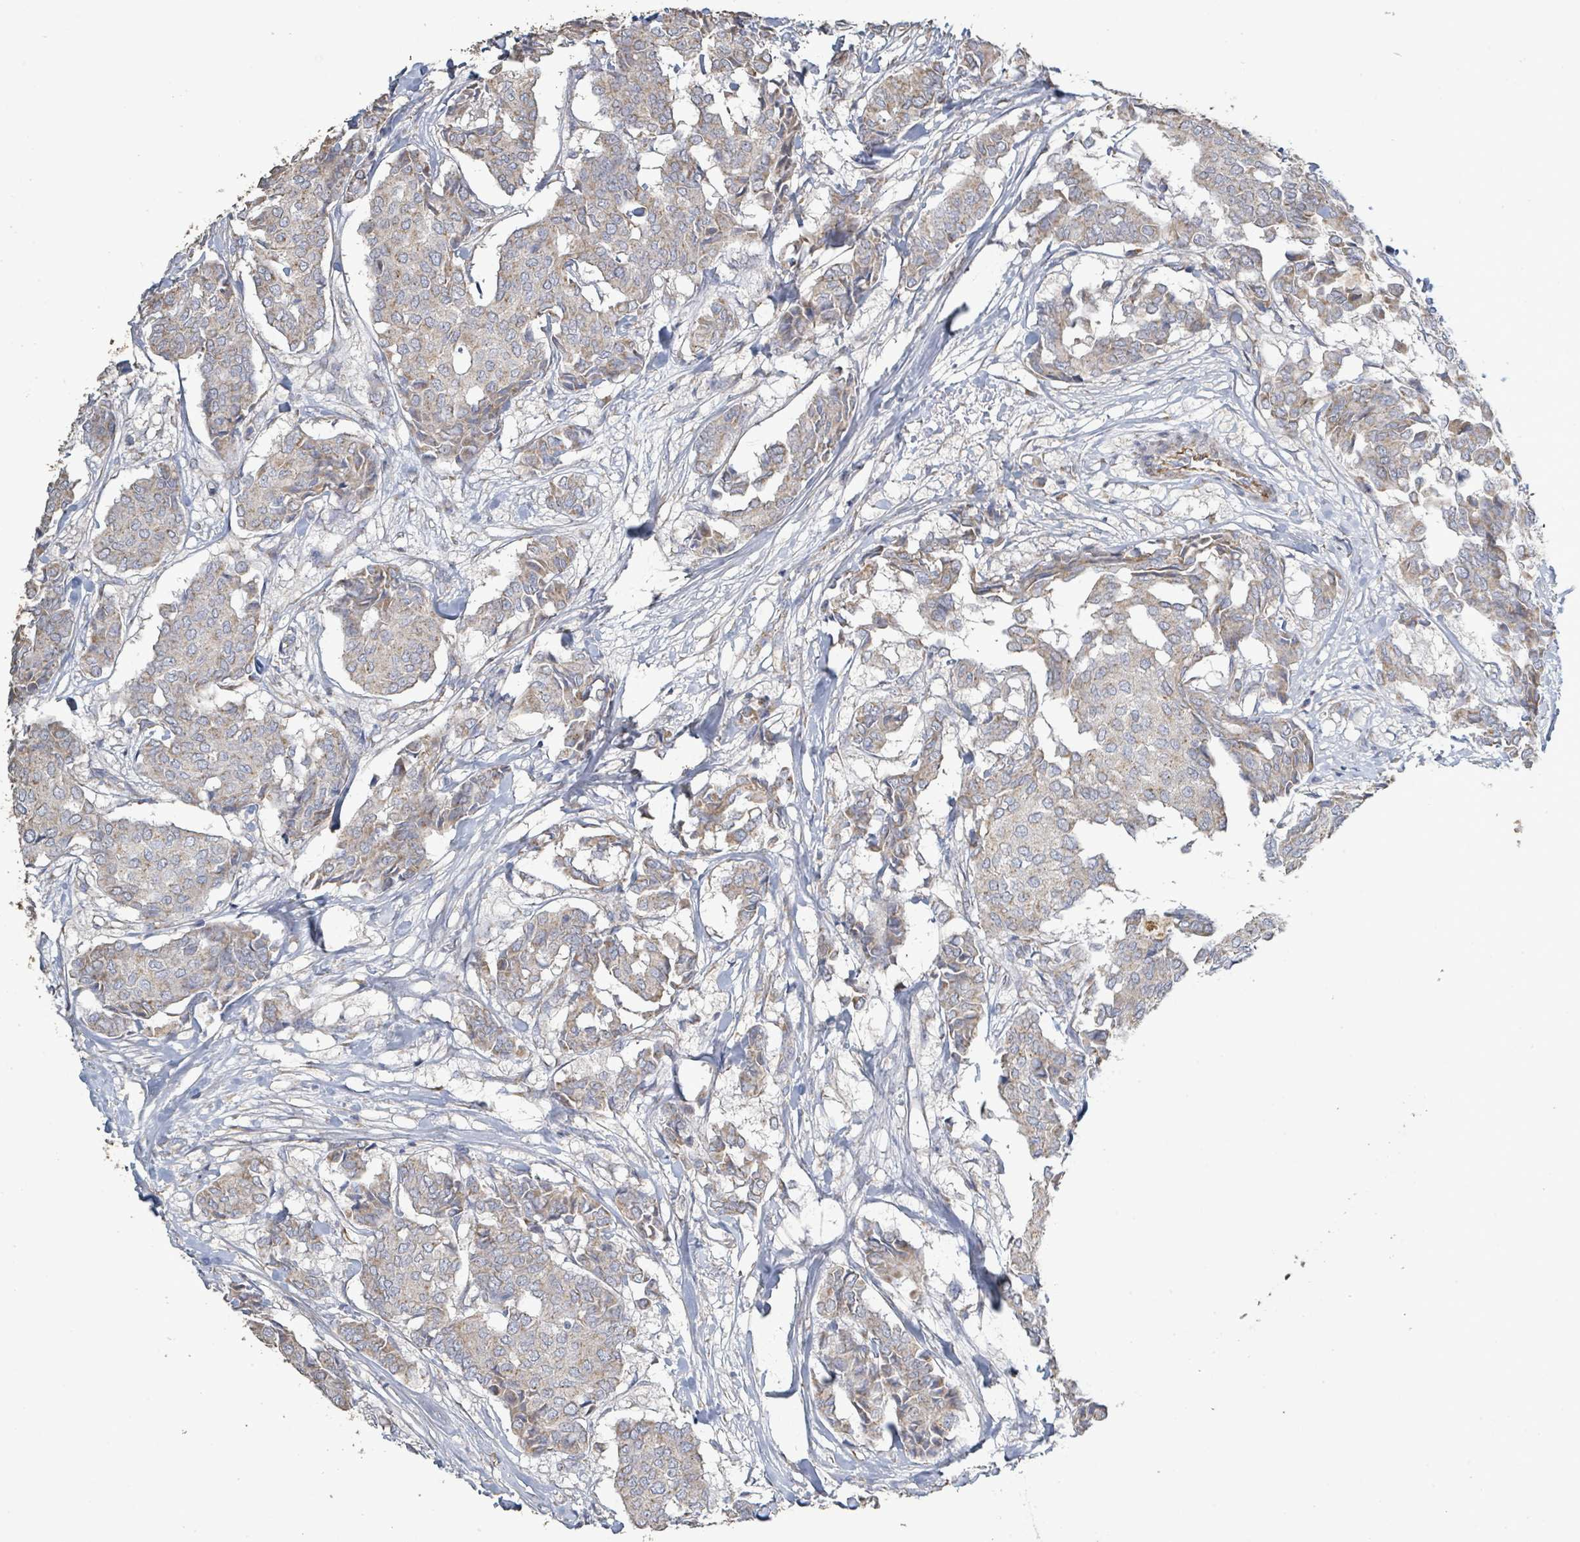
{"staining": {"intensity": "weak", "quantity": ">75%", "location": "cytoplasmic/membranous"}, "tissue": "breast cancer", "cell_type": "Tumor cells", "image_type": "cancer", "snomed": [{"axis": "morphology", "description": "Duct carcinoma"}, {"axis": "topography", "description": "Breast"}], "caption": "This micrograph shows immunohistochemistry staining of human breast cancer, with low weak cytoplasmic/membranous expression in about >75% of tumor cells.", "gene": "ALG12", "patient": {"sex": "female", "age": 75}}